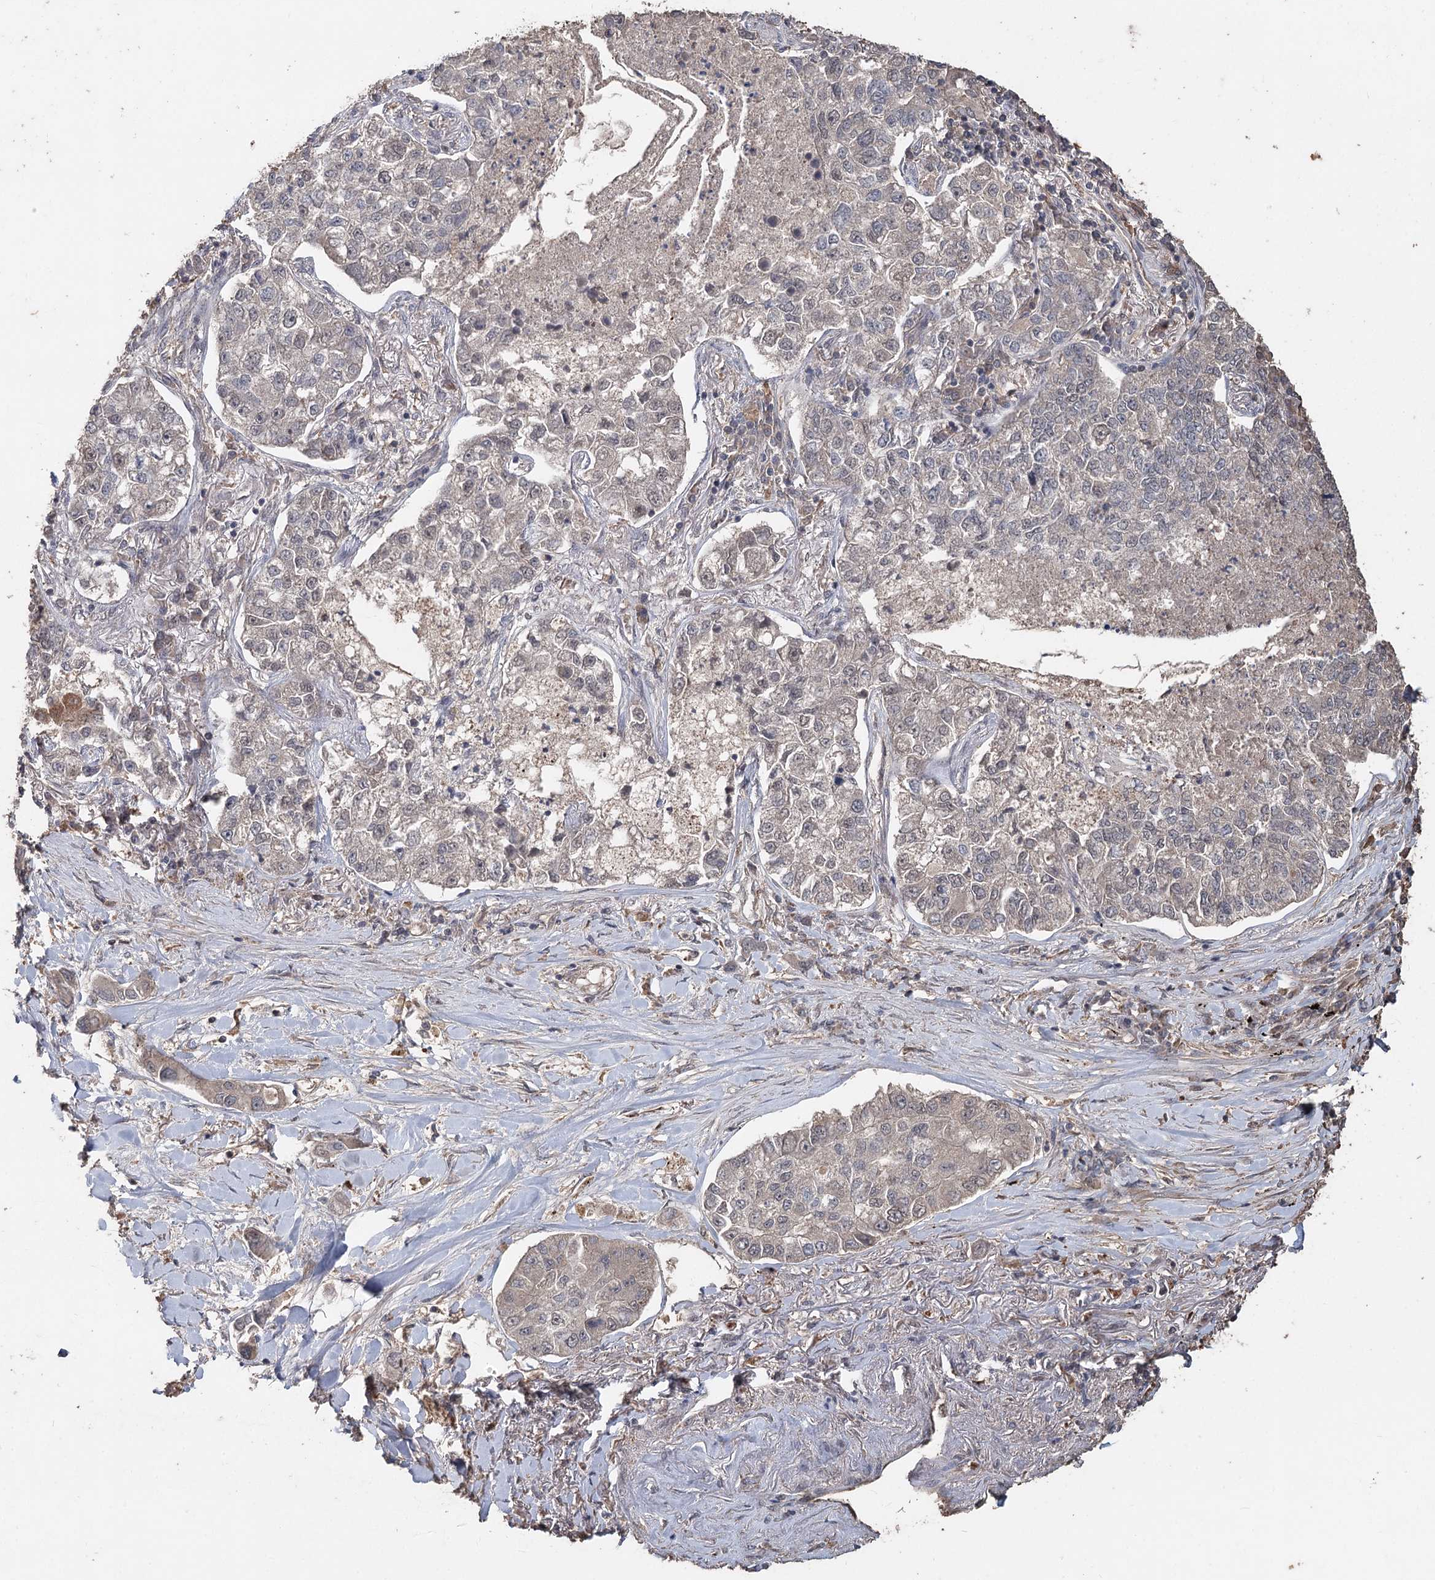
{"staining": {"intensity": "negative", "quantity": "none", "location": "none"}, "tissue": "lung cancer", "cell_type": "Tumor cells", "image_type": "cancer", "snomed": [{"axis": "morphology", "description": "Adenocarcinoma, NOS"}, {"axis": "topography", "description": "Lung"}], "caption": "The image shows no significant positivity in tumor cells of lung cancer (adenocarcinoma).", "gene": "FBXO7", "patient": {"sex": "male", "age": 49}}